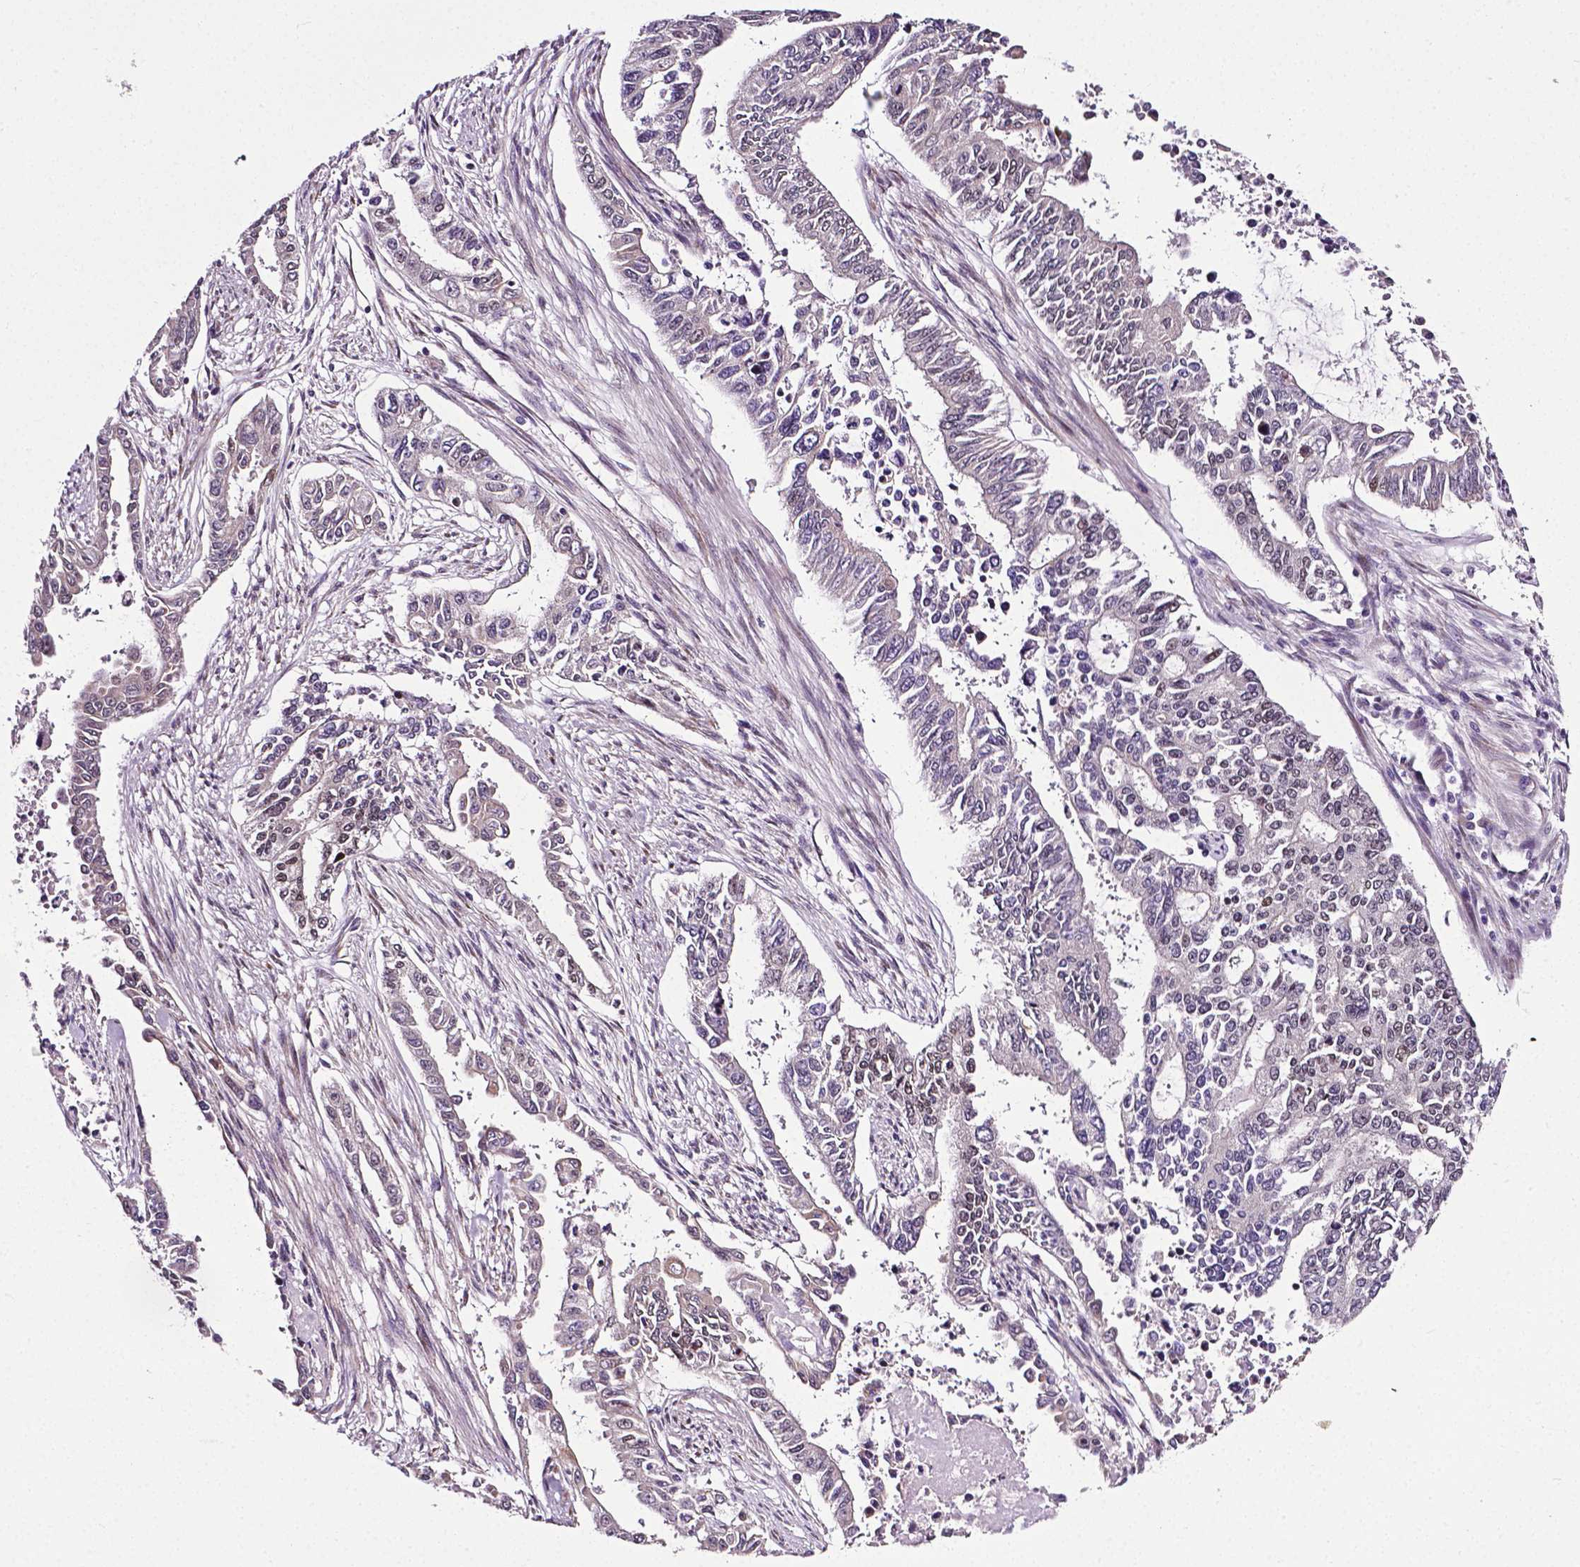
{"staining": {"intensity": "weak", "quantity": "25%-75%", "location": "nuclear"}, "tissue": "endometrial cancer", "cell_type": "Tumor cells", "image_type": "cancer", "snomed": [{"axis": "morphology", "description": "Adenocarcinoma, NOS"}, {"axis": "topography", "description": "Uterus"}], "caption": "Protein expression analysis of endometrial cancer (adenocarcinoma) displays weak nuclear positivity in about 25%-75% of tumor cells.", "gene": "PTGER3", "patient": {"sex": "female", "age": 59}}